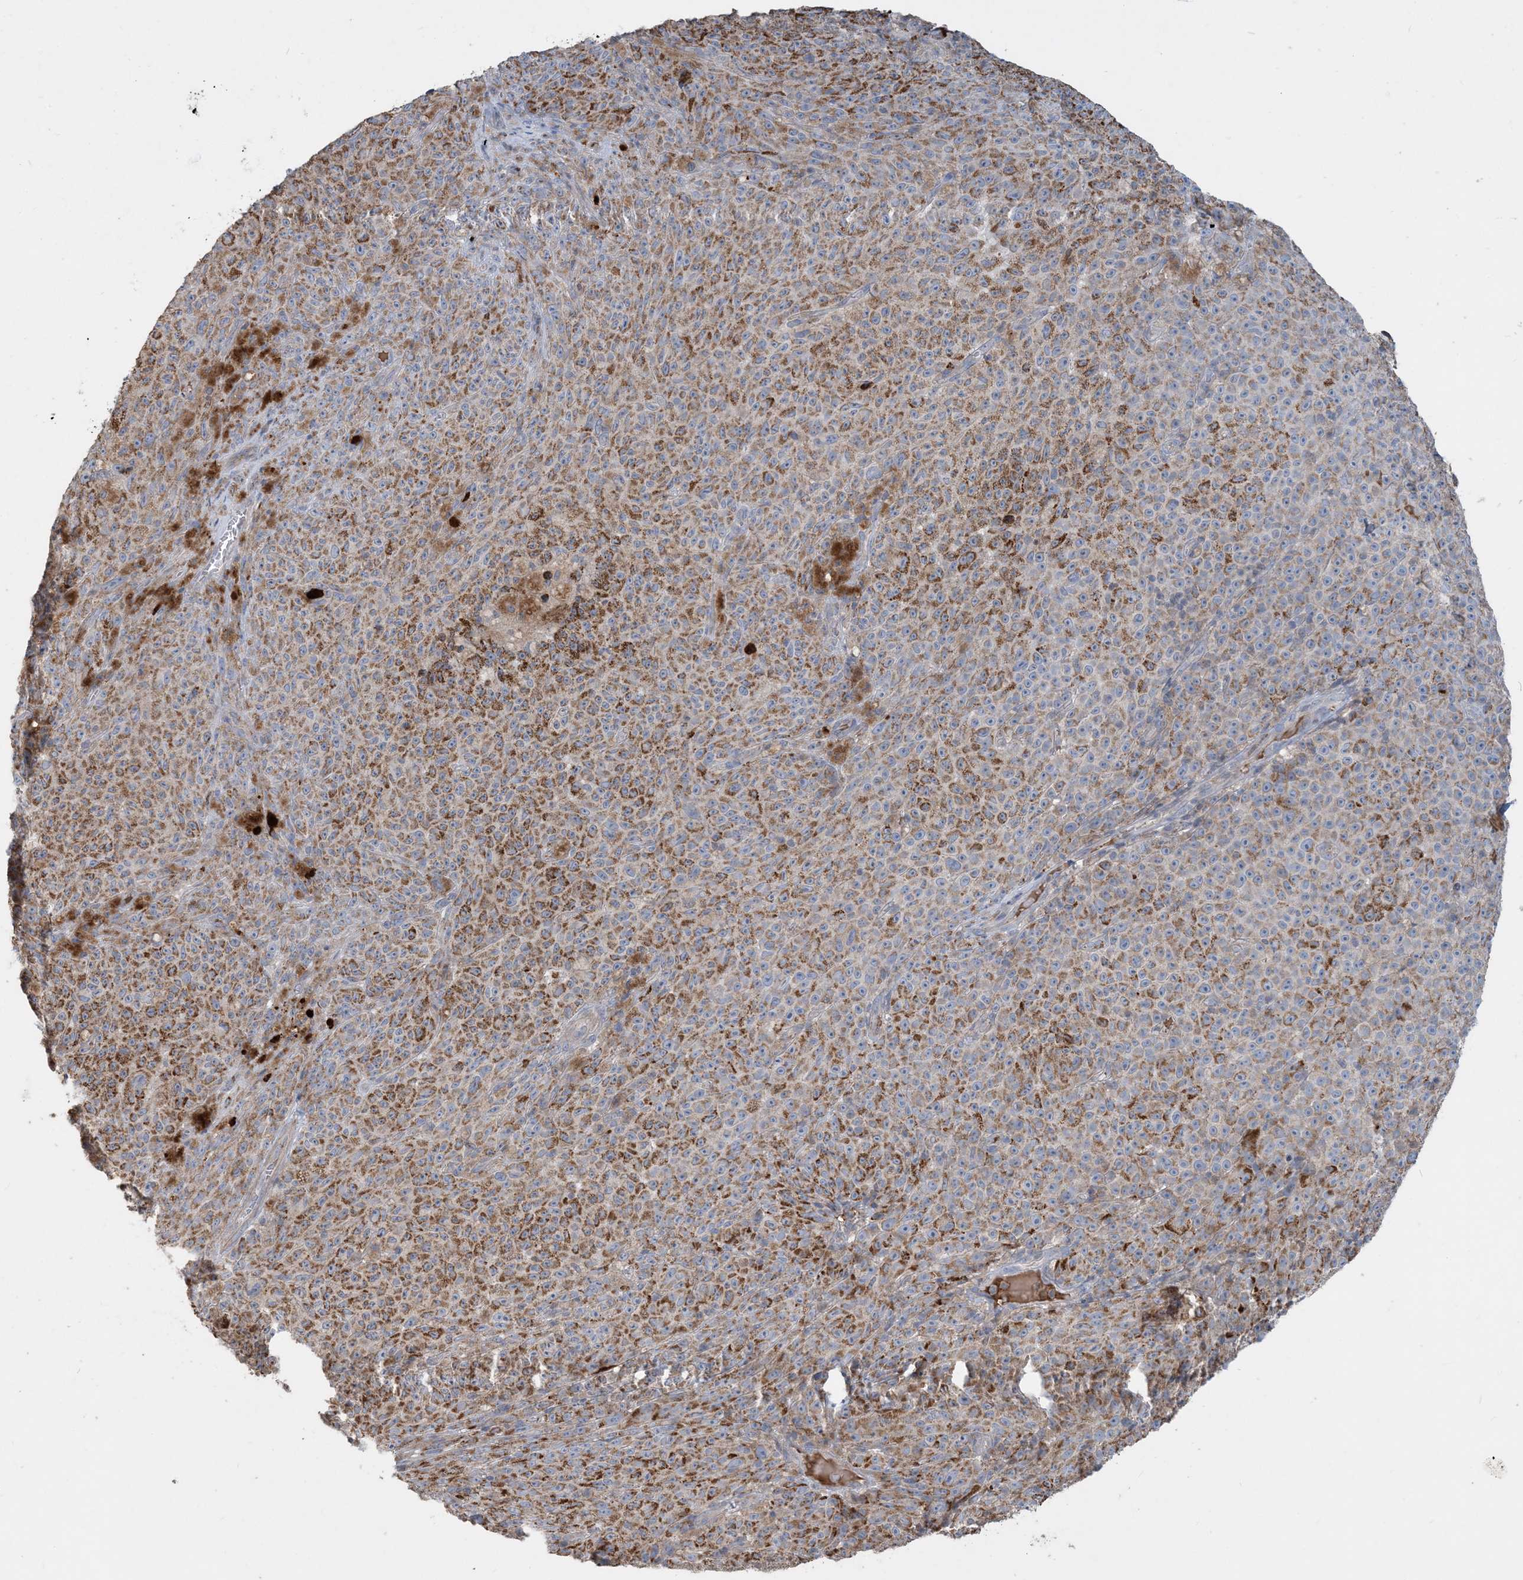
{"staining": {"intensity": "moderate", "quantity": ">75%", "location": "cytoplasmic/membranous"}, "tissue": "melanoma", "cell_type": "Tumor cells", "image_type": "cancer", "snomed": [{"axis": "morphology", "description": "Malignant melanoma, NOS"}, {"axis": "topography", "description": "Skin"}], "caption": "Melanoma was stained to show a protein in brown. There is medium levels of moderate cytoplasmic/membranous positivity in about >75% of tumor cells.", "gene": "ECHDC1", "patient": {"sex": "female", "age": 82}}